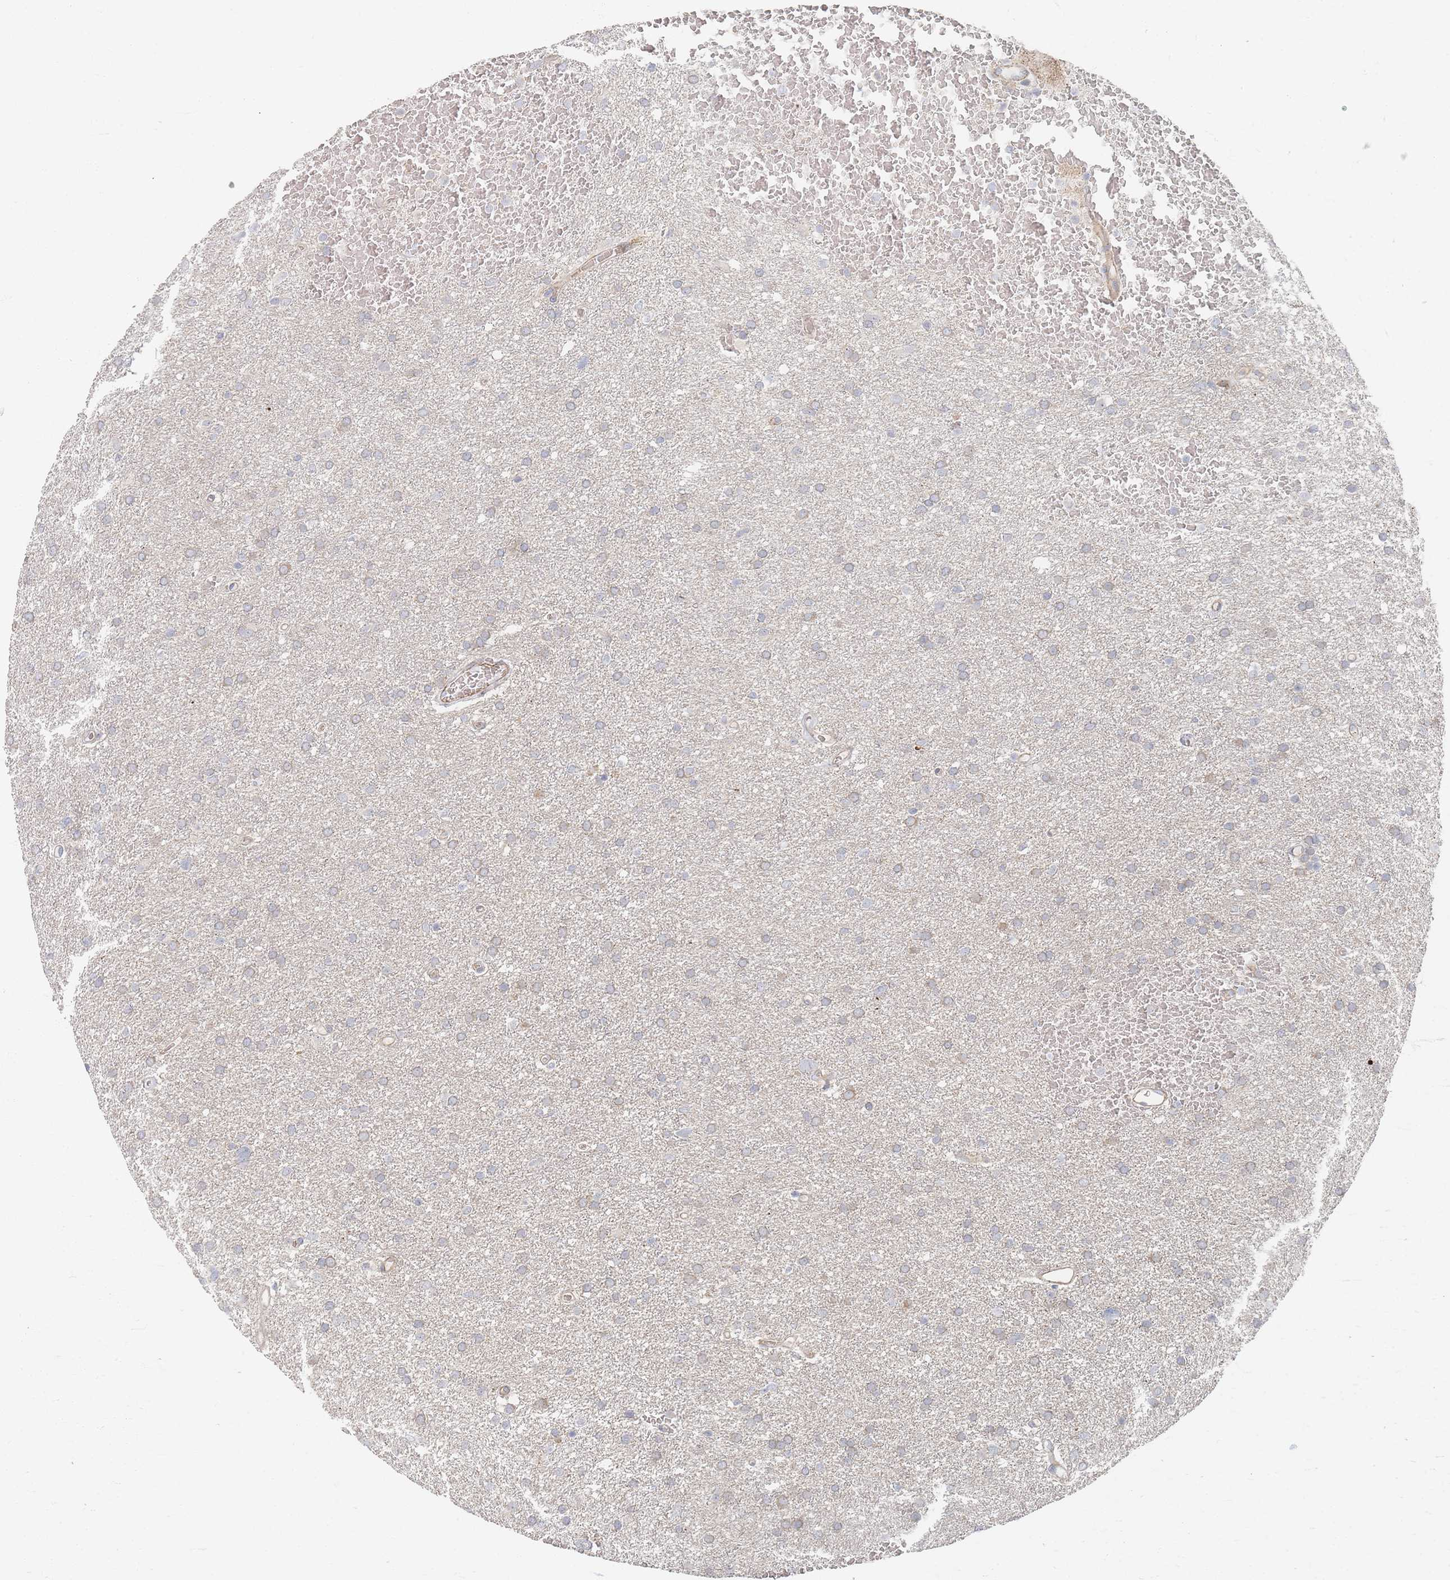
{"staining": {"intensity": "negative", "quantity": "none", "location": "none"}, "tissue": "glioma", "cell_type": "Tumor cells", "image_type": "cancer", "snomed": [{"axis": "morphology", "description": "Glioma, malignant, High grade"}, {"axis": "topography", "description": "Cerebral cortex"}], "caption": "IHC image of neoplastic tissue: glioma stained with DAB shows no significant protein positivity in tumor cells.", "gene": "ZNF852", "patient": {"sex": "female", "age": 36}}